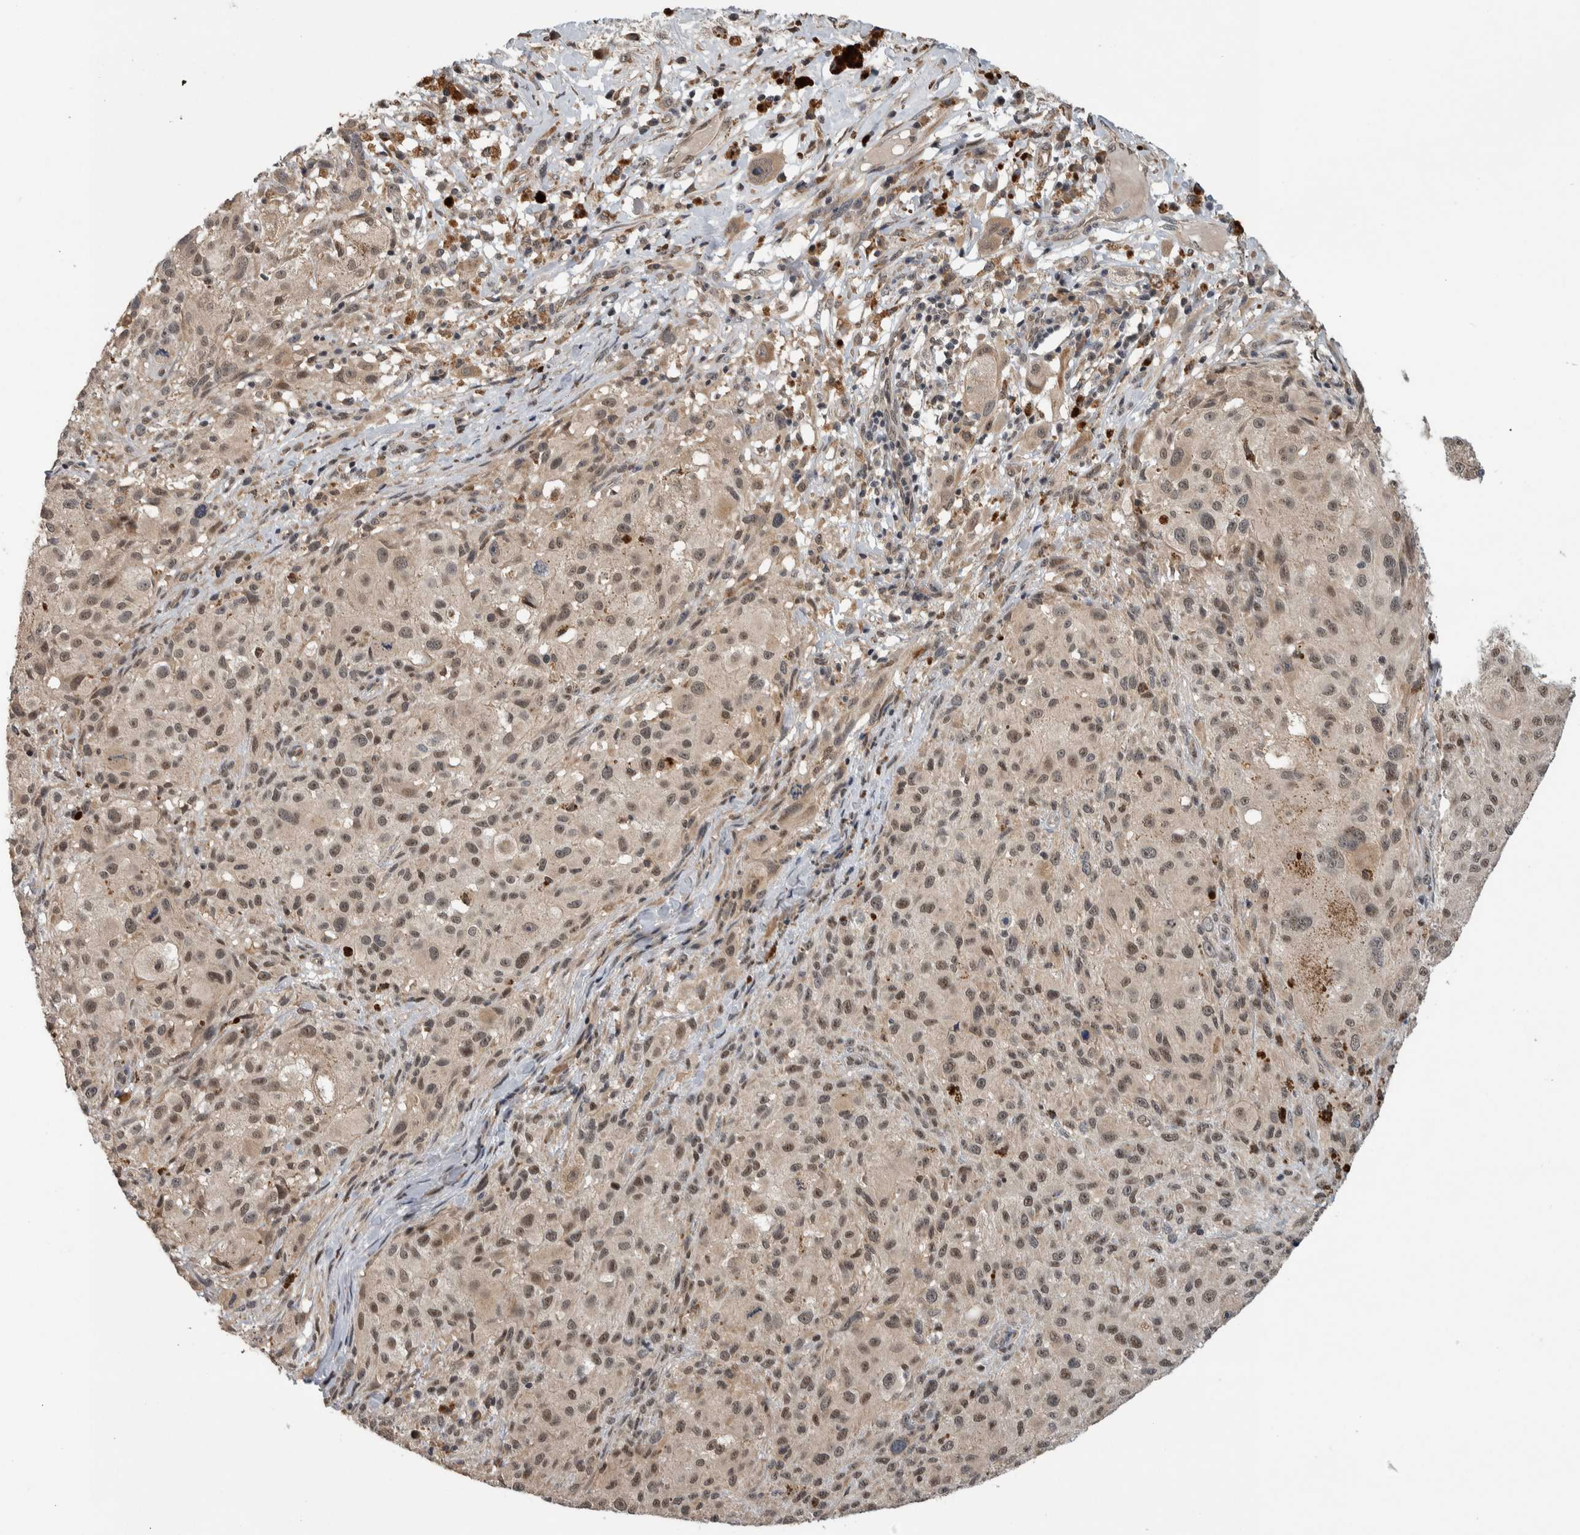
{"staining": {"intensity": "weak", "quantity": ">75%", "location": "nuclear"}, "tissue": "melanoma", "cell_type": "Tumor cells", "image_type": "cancer", "snomed": [{"axis": "morphology", "description": "Malignant melanoma, NOS"}, {"axis": "topography", "description": "Skin"}], "caption": "This is an image of immunohistochemistry (IHC) staining of melanoma, which shows weak positivity in the nuclear of tumor cells.", "gene": "PRDM4", "patient": {"sex": "female", "age": 55}}